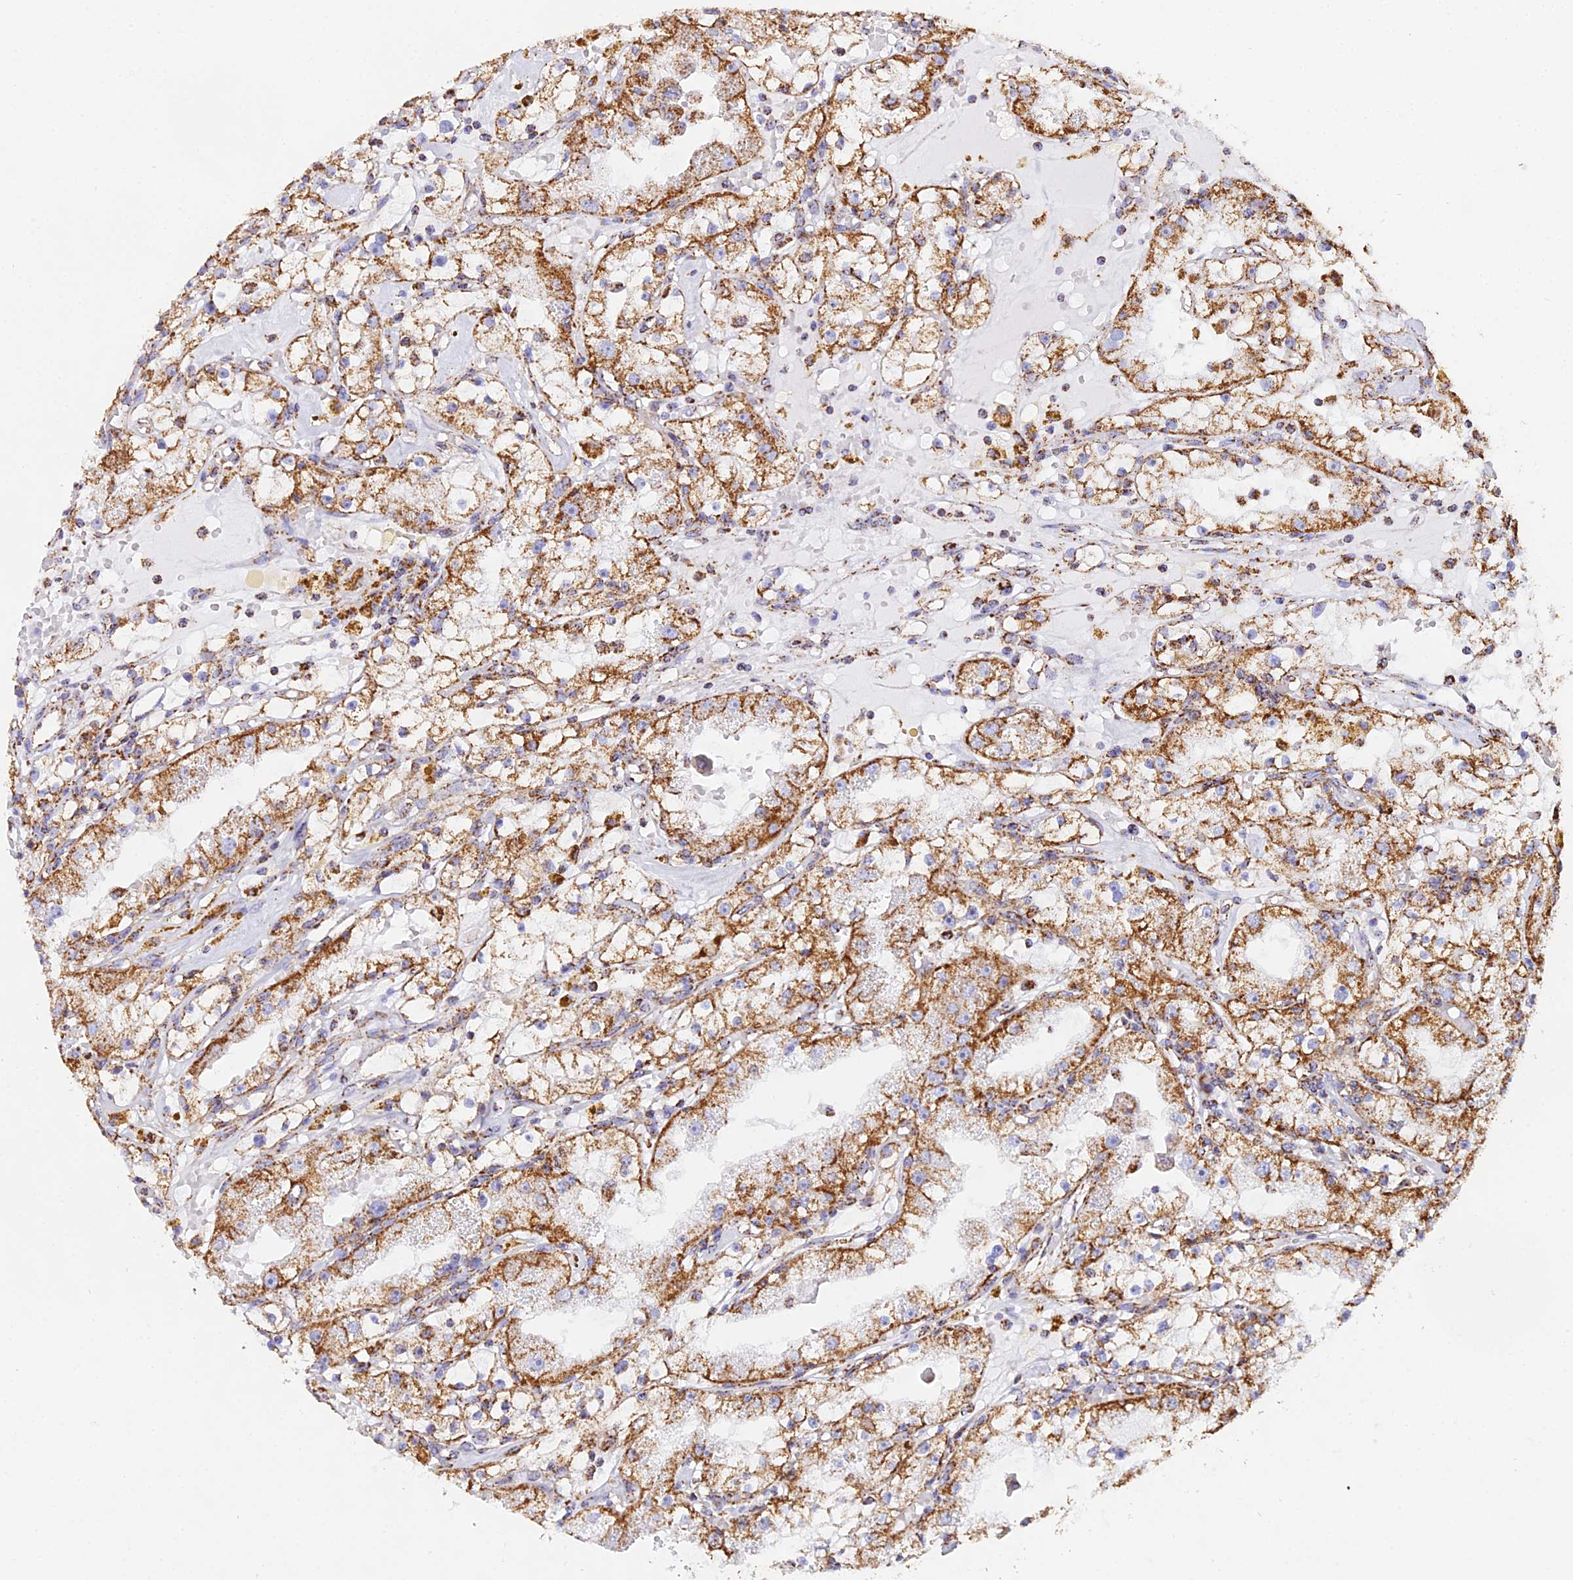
{"staining": {"intensity": "moderate", "quantity": ">75%", "location": "cytoplasmic/membranous"}, "tissue": "renal cancer", "cell_type": "Tumor cells", "image_type": "cancer", "snomed": [{"axis": "morphology", "description": "Adenocarcinoma, NOS"}, {"axis": "topography", "description": "Kidney"}], "caption": "Renal cancer stained with DAB immunohistochemistry exhibits medium levels of moderate cytoplasmic/membranous positivity in about >75% of tumor cells.", "gene": "ATP5PD", "patient": {"sex": "male", "age": 56}}